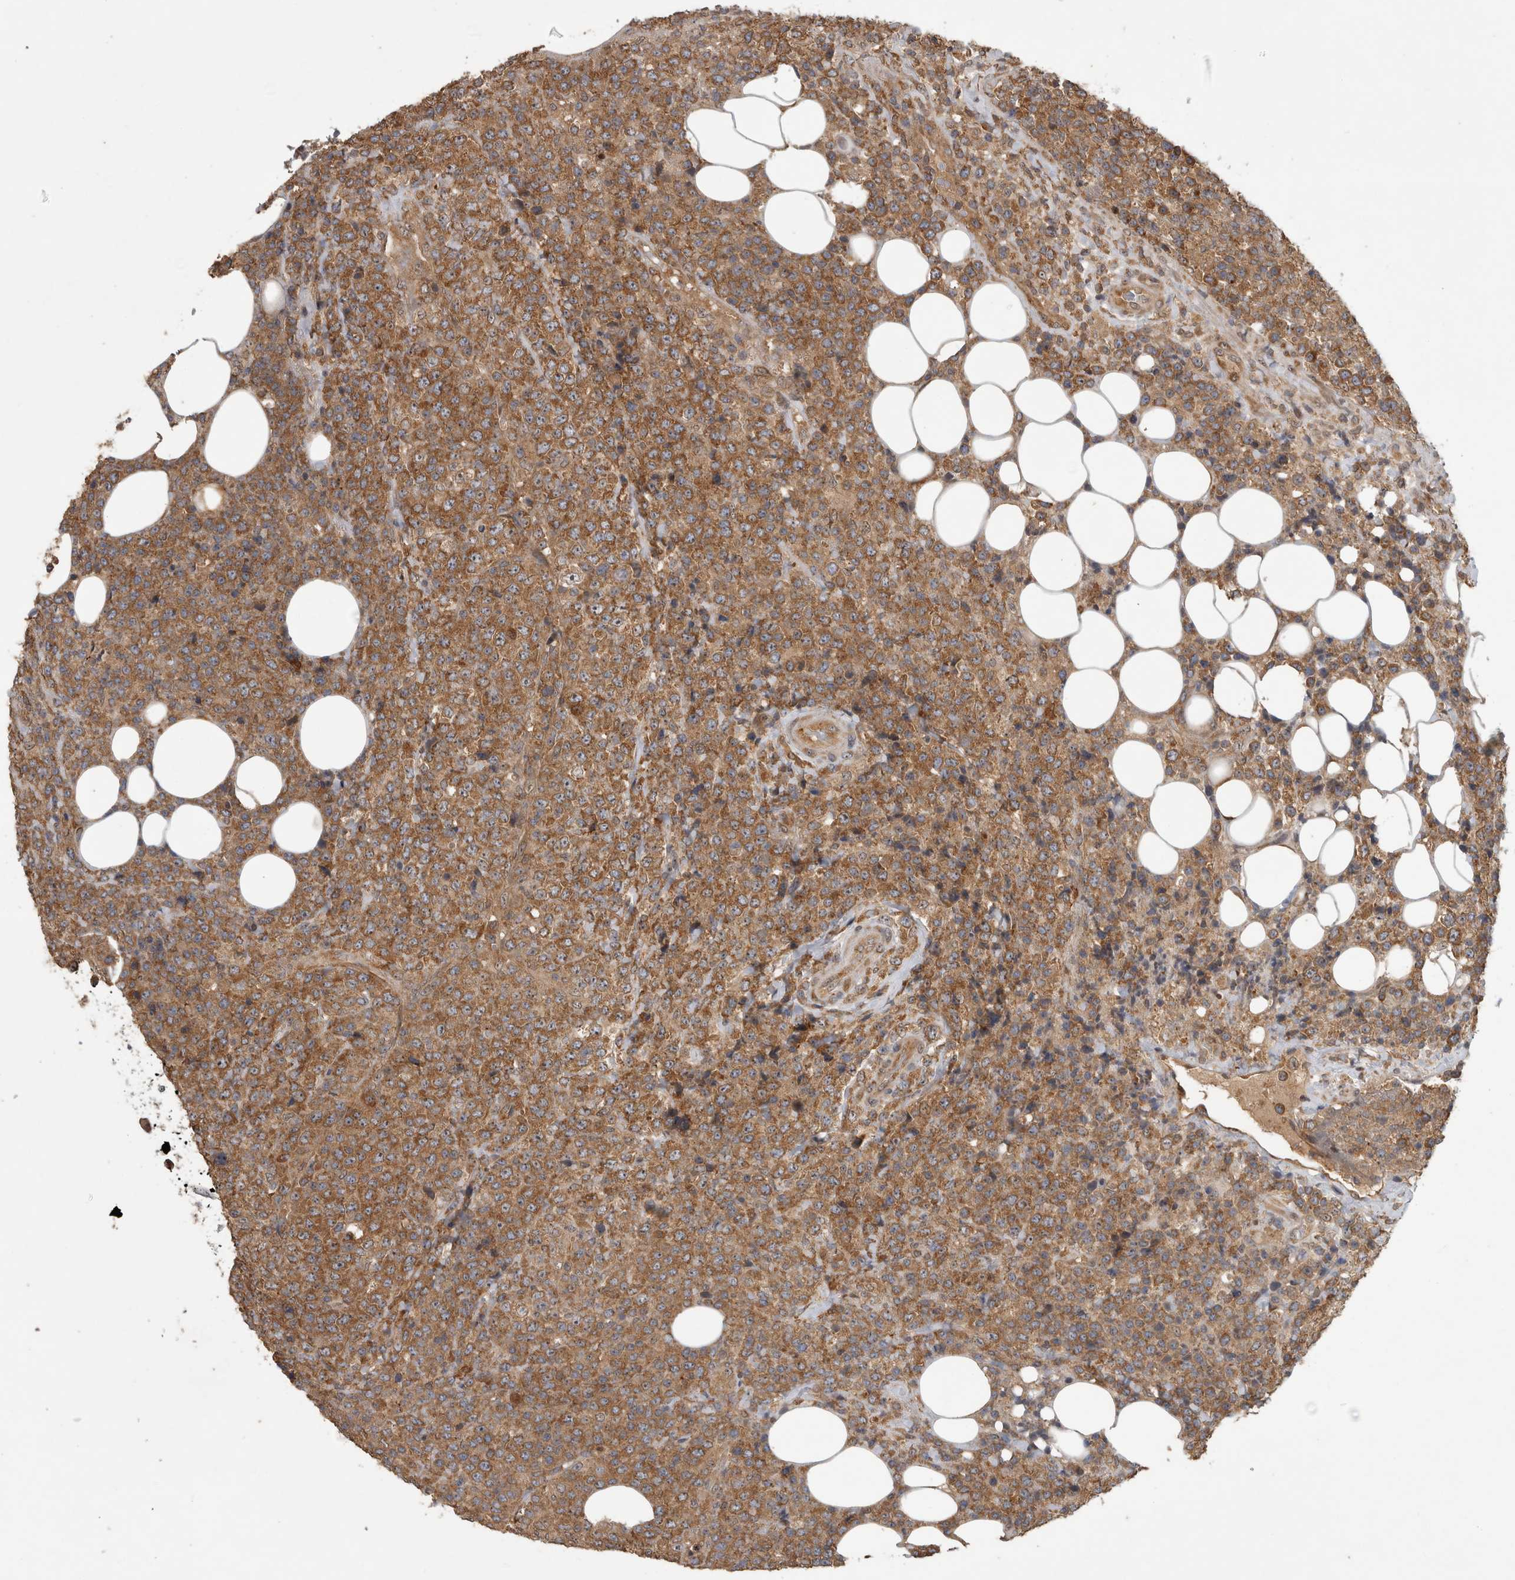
{"staining": {"intensity": "moderate", "quantity": ">75%", "location": "cytoplasmic/membranous"}, "tissue": "lymphoma", "cell_type": "Tumor cells", "image_type": "cancer", "snomed": [{"axis": "morphology", "description": "Malignant lymphoma, non-Hodgkin's type, High grade"}, {"axis": "topography", "description": "Lymph node"}], "caption": "This micrograph shows IHC staining of human high-grade malignant lymphoma, non-Hodgkin's type, with medium moderate cytoplasmic/membranous positivity in about >75% of tumor cells.", "gene": "ATXN2", "patient": {"sex": "male", "age": 13}}